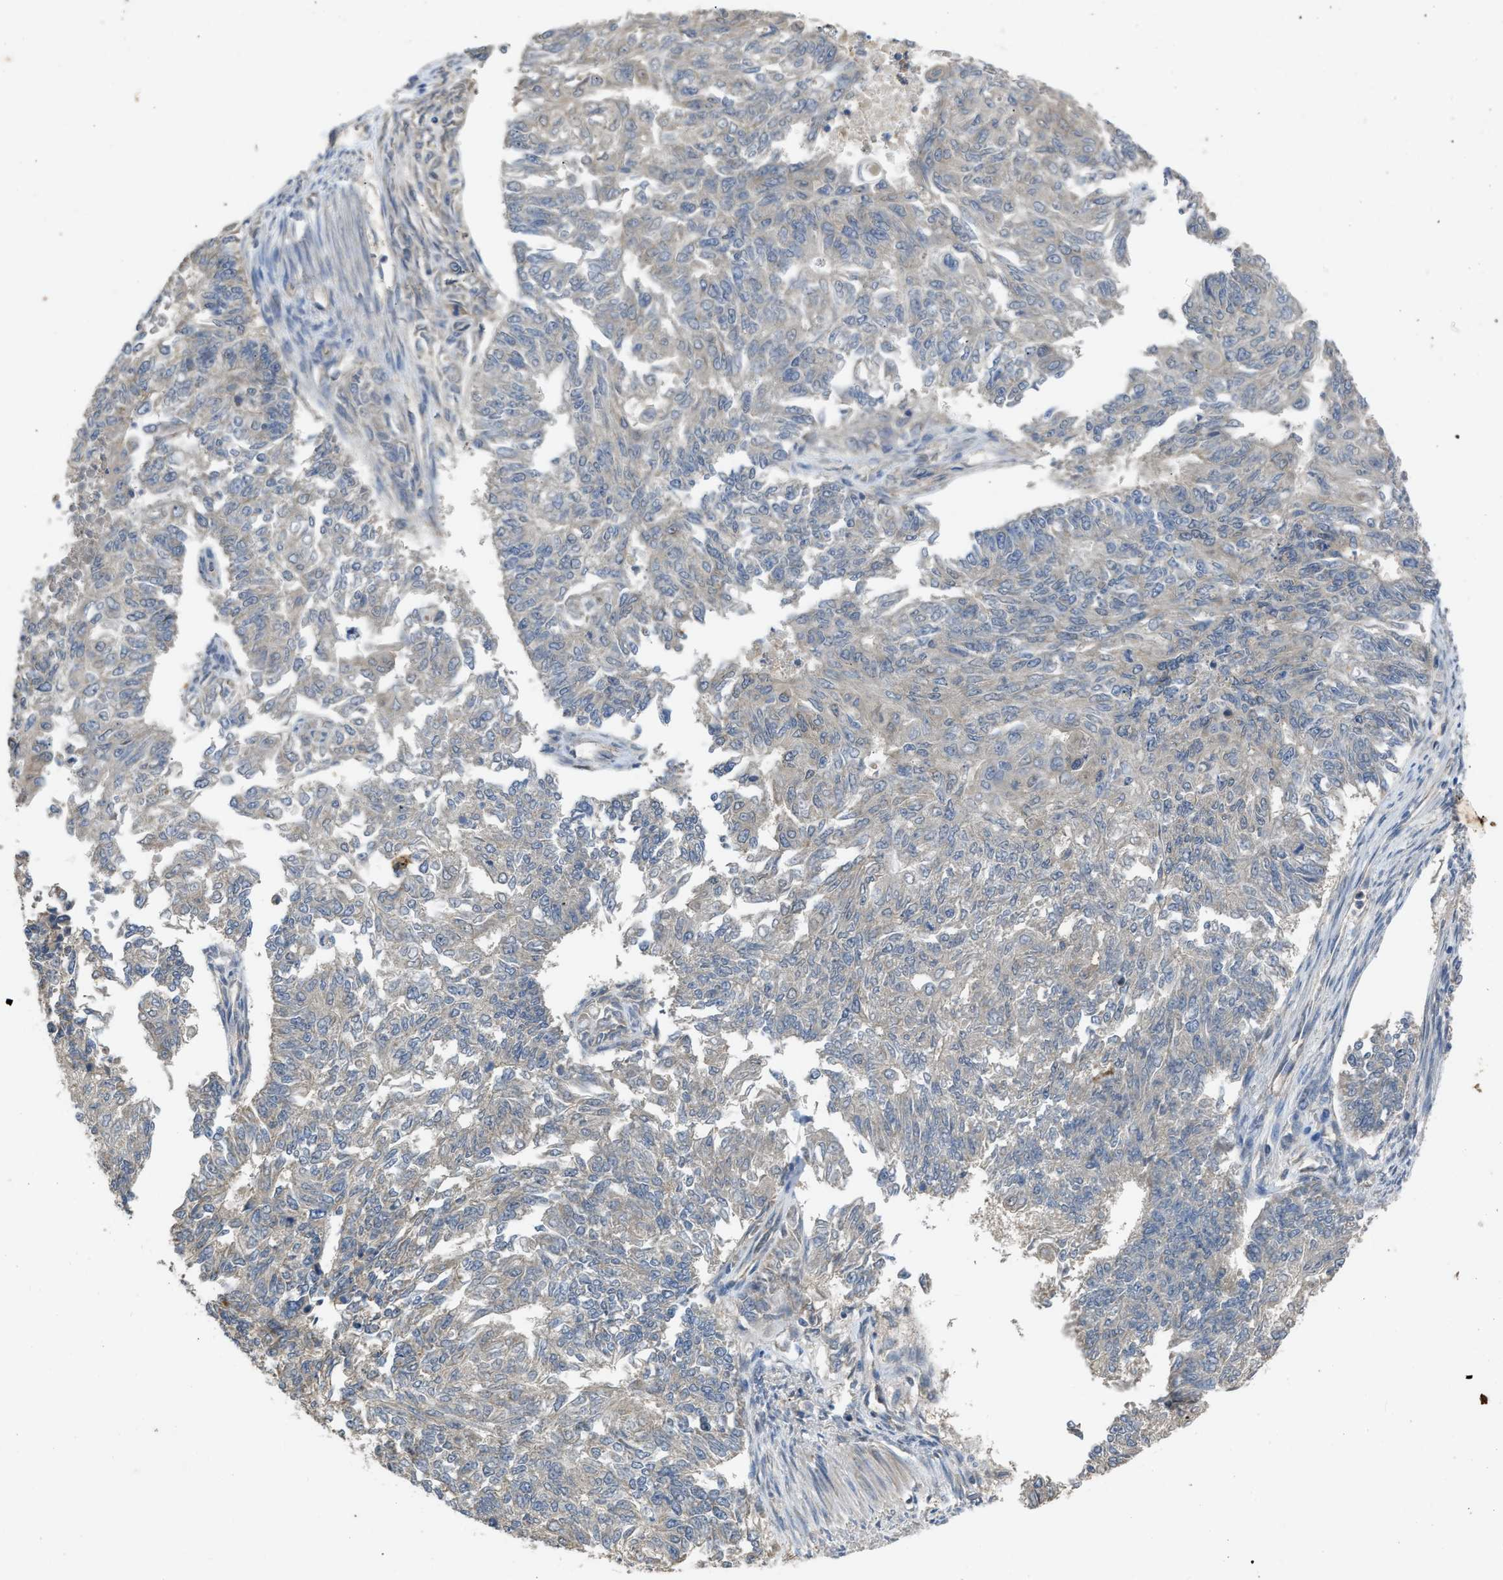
{"staining": {"intensity": "negative", "quantity": "none", "location": "none"}, "tissue": "endometrial cancer", "cell_type": "Tumor cells", "image_type": "cancer", "snomed": [{"axis": "morphology", "description": "Adenocarcinoma, NOS"}, {"axis": "topography", "description": "Endometrium"}], "caption": "Tumor cells are negative for brown protein staining in endometrial adenocarcinoma.", "gene": "PPP3CA", "patient": {"sex": "female", "age": 32}}